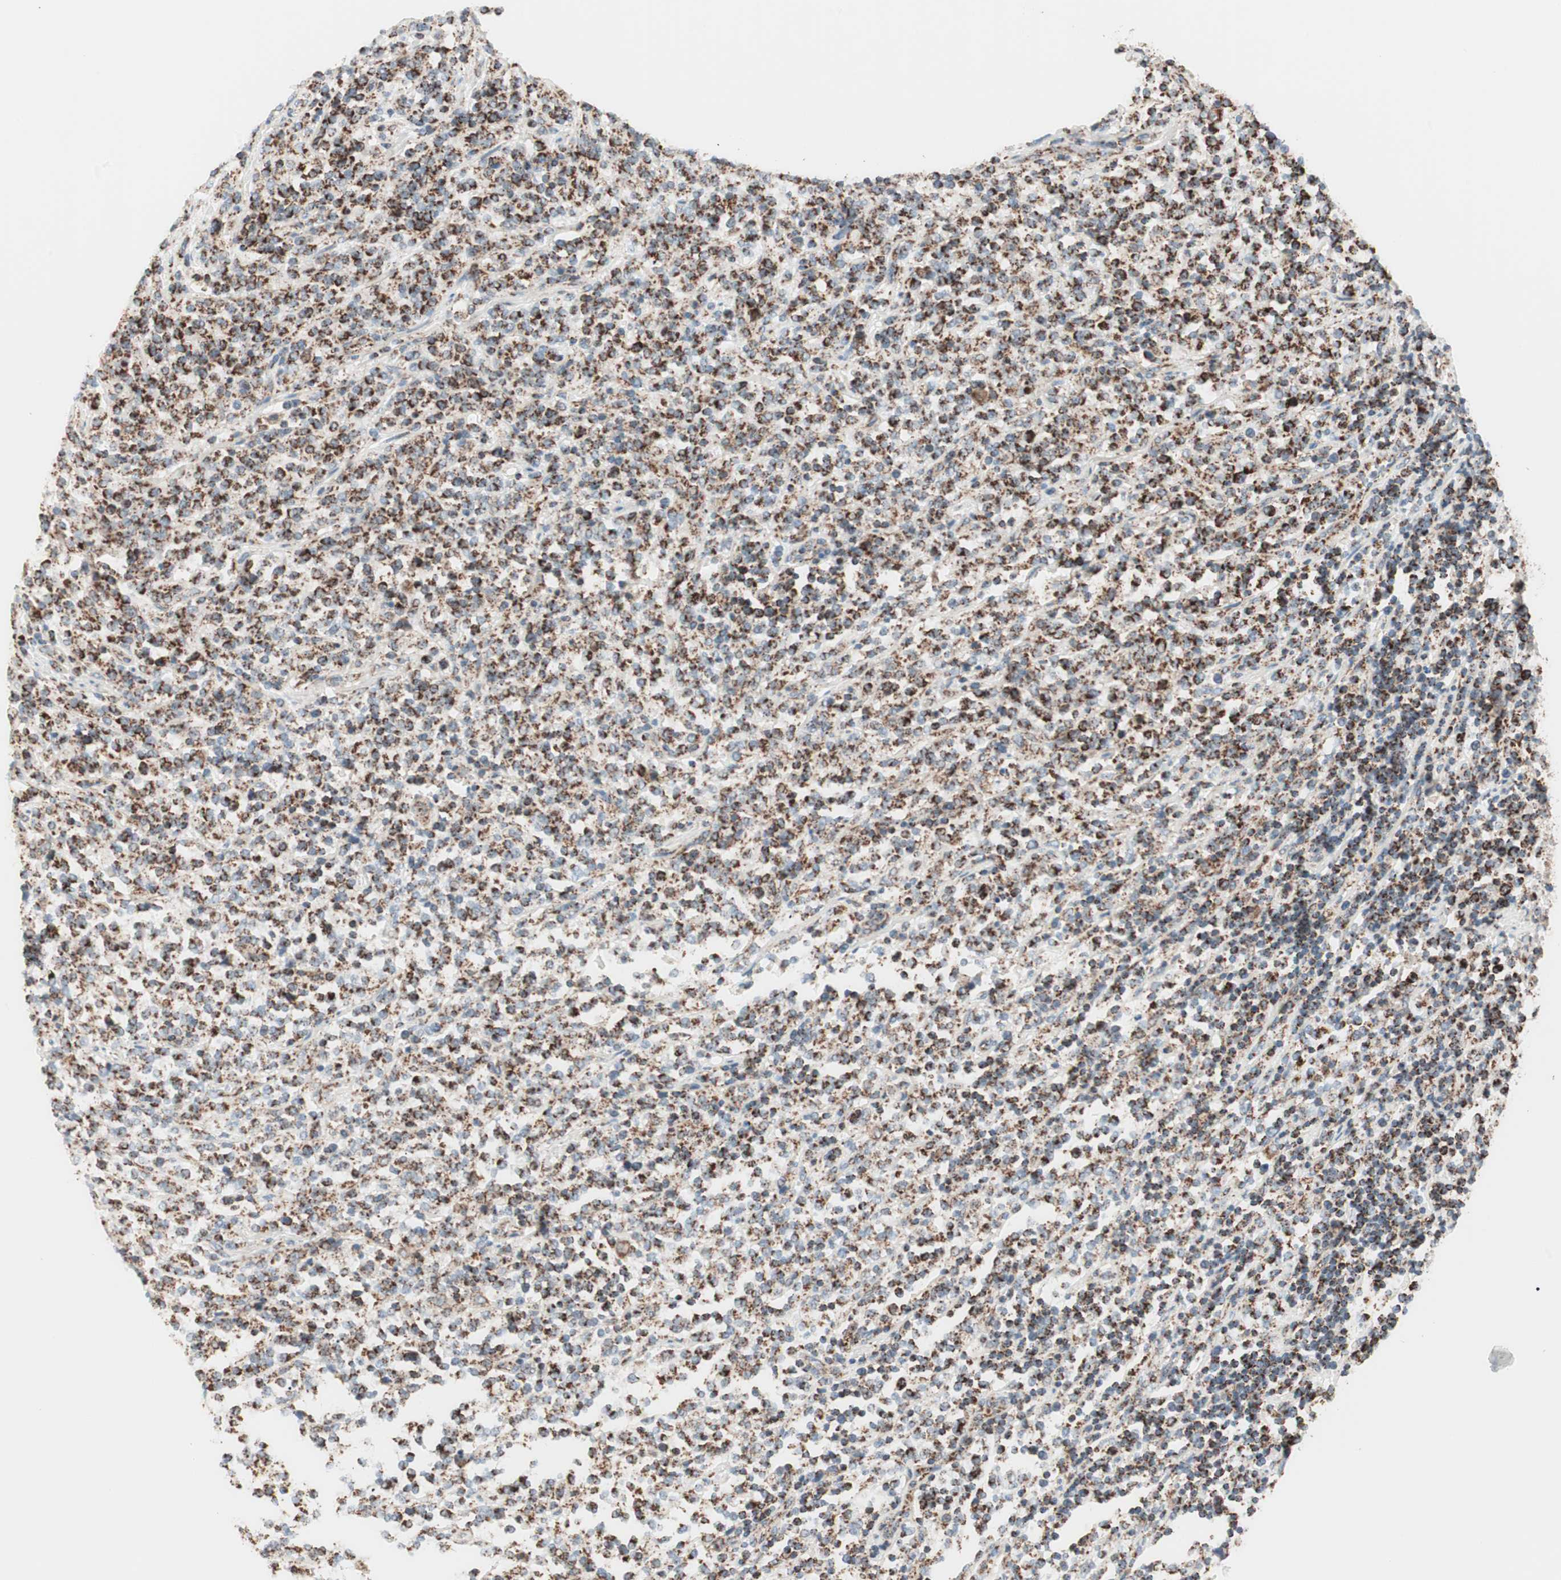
{"staining": {"intensity": "strong", "quantity": ">75%", "location": "cytoplasmic/membranous"}, "tissue": "lymphoma", "cell_type": "Tumor cells", "image_type": "cancer", "snomed": [{"axis": "morphology", "description": "Malignant lymphoma, non-Hodgkin's type, High grade"}, {"axis": "topography", "description": "Soft tissue"}], "caption": "Lymphoma tissue reveals strong cytoplasmic/membranous staining in approximately >75% of tumor cells, visualized by immunohistochemistry.", "gene": "TOMM20", "patient": {"sex": "male", "age": 18}}